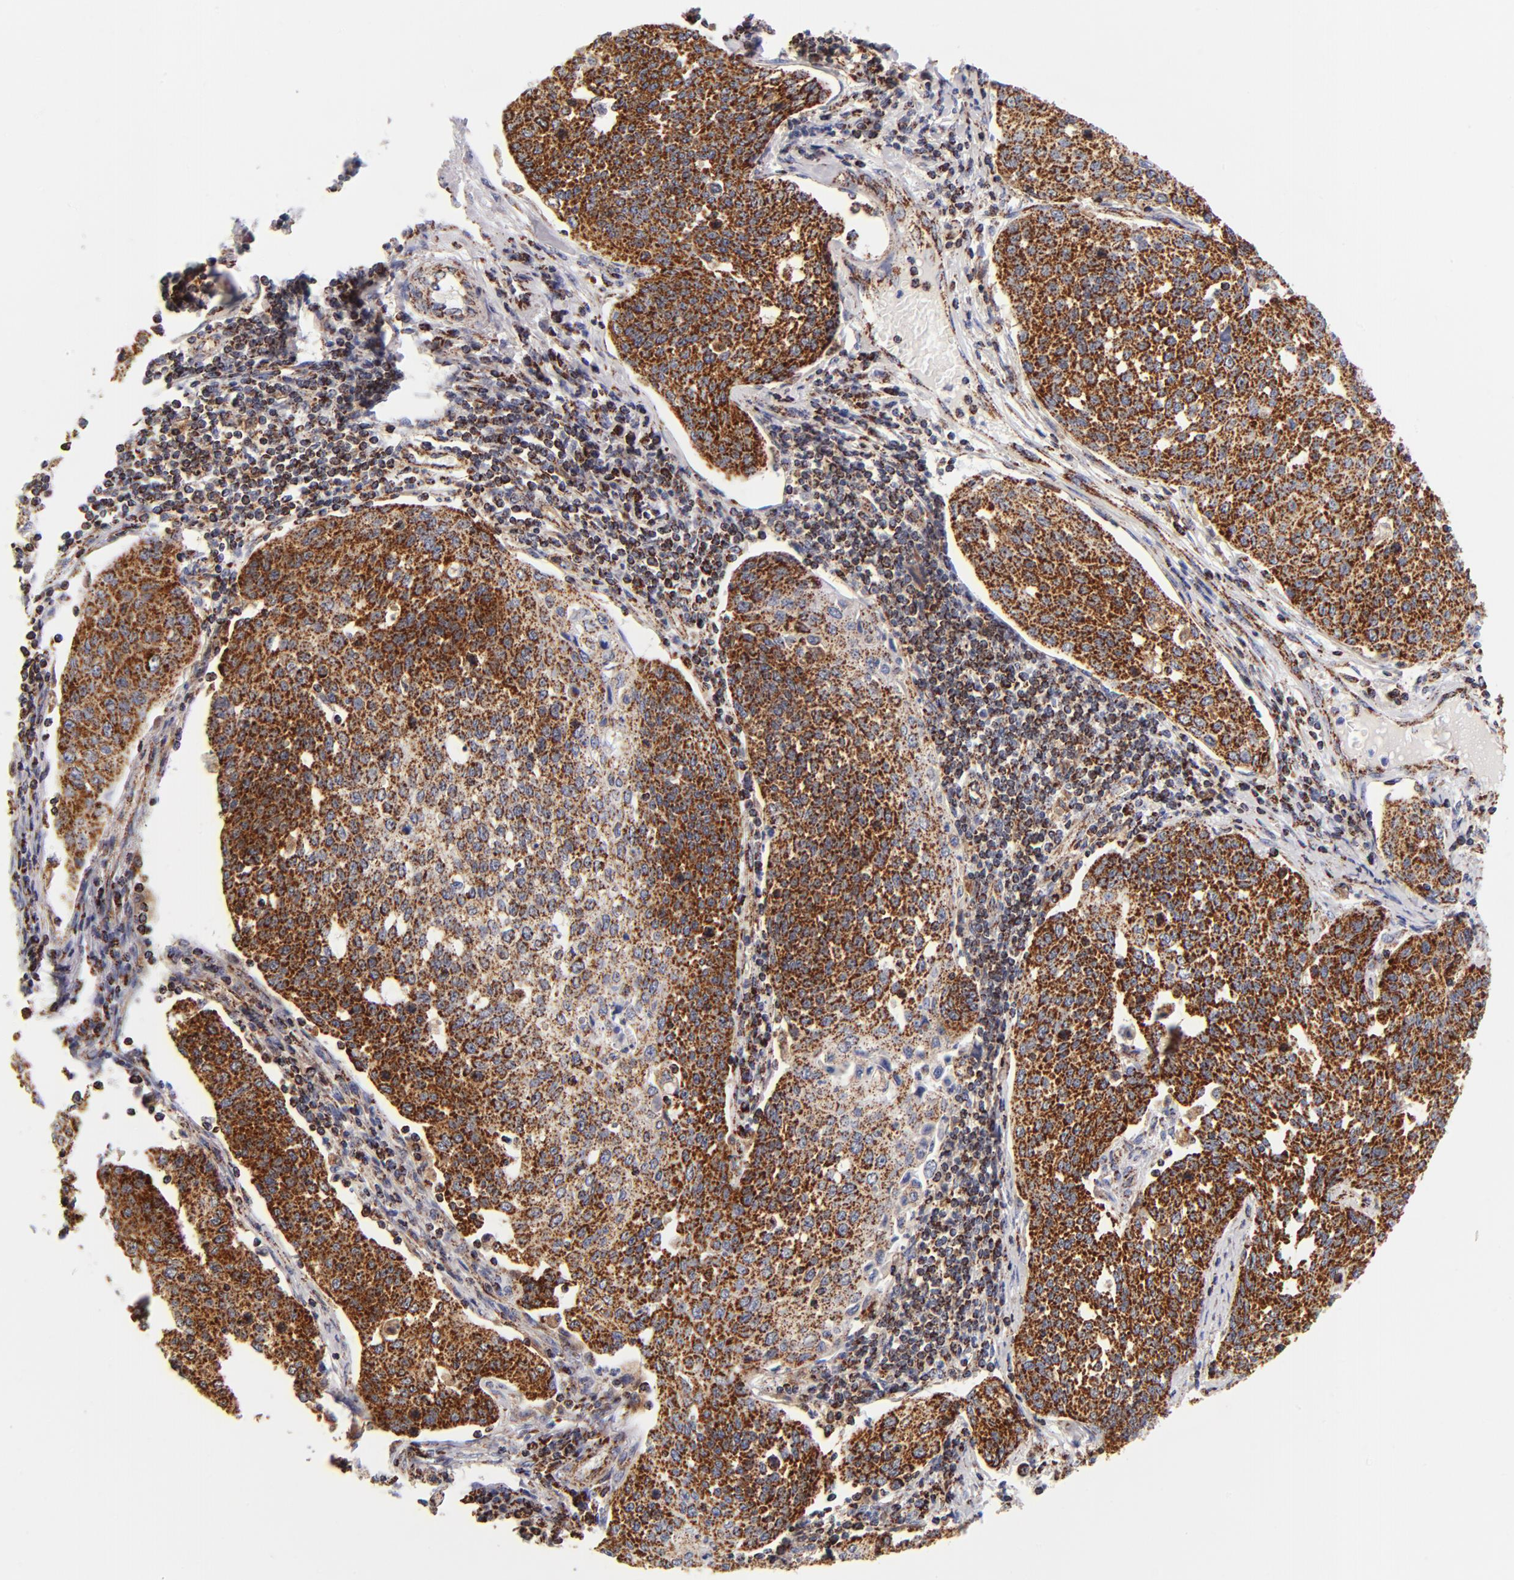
{"staining": {"intensity": "strong", "quantity": ">75%", "location": "cytoplasmic/membranous"}, "tissue": "cervical cancer", "cell_type": "Tumor cells", "image_type": "cancer", "snomed": [{"axis": "morphology", "description": "Squamous cell carcinoma, NOS"}, {"axis": "topography", "description": "Cervix"}], "caption": "About >75% of tumor cells in squamous cell carcinoma (cervical) display strong cytoplasmic/membranous protein positivity as visualized by brown immunohistochemical staining.", "gene": "ECHS1", "patient": {"sex": "female", "age": 34}}